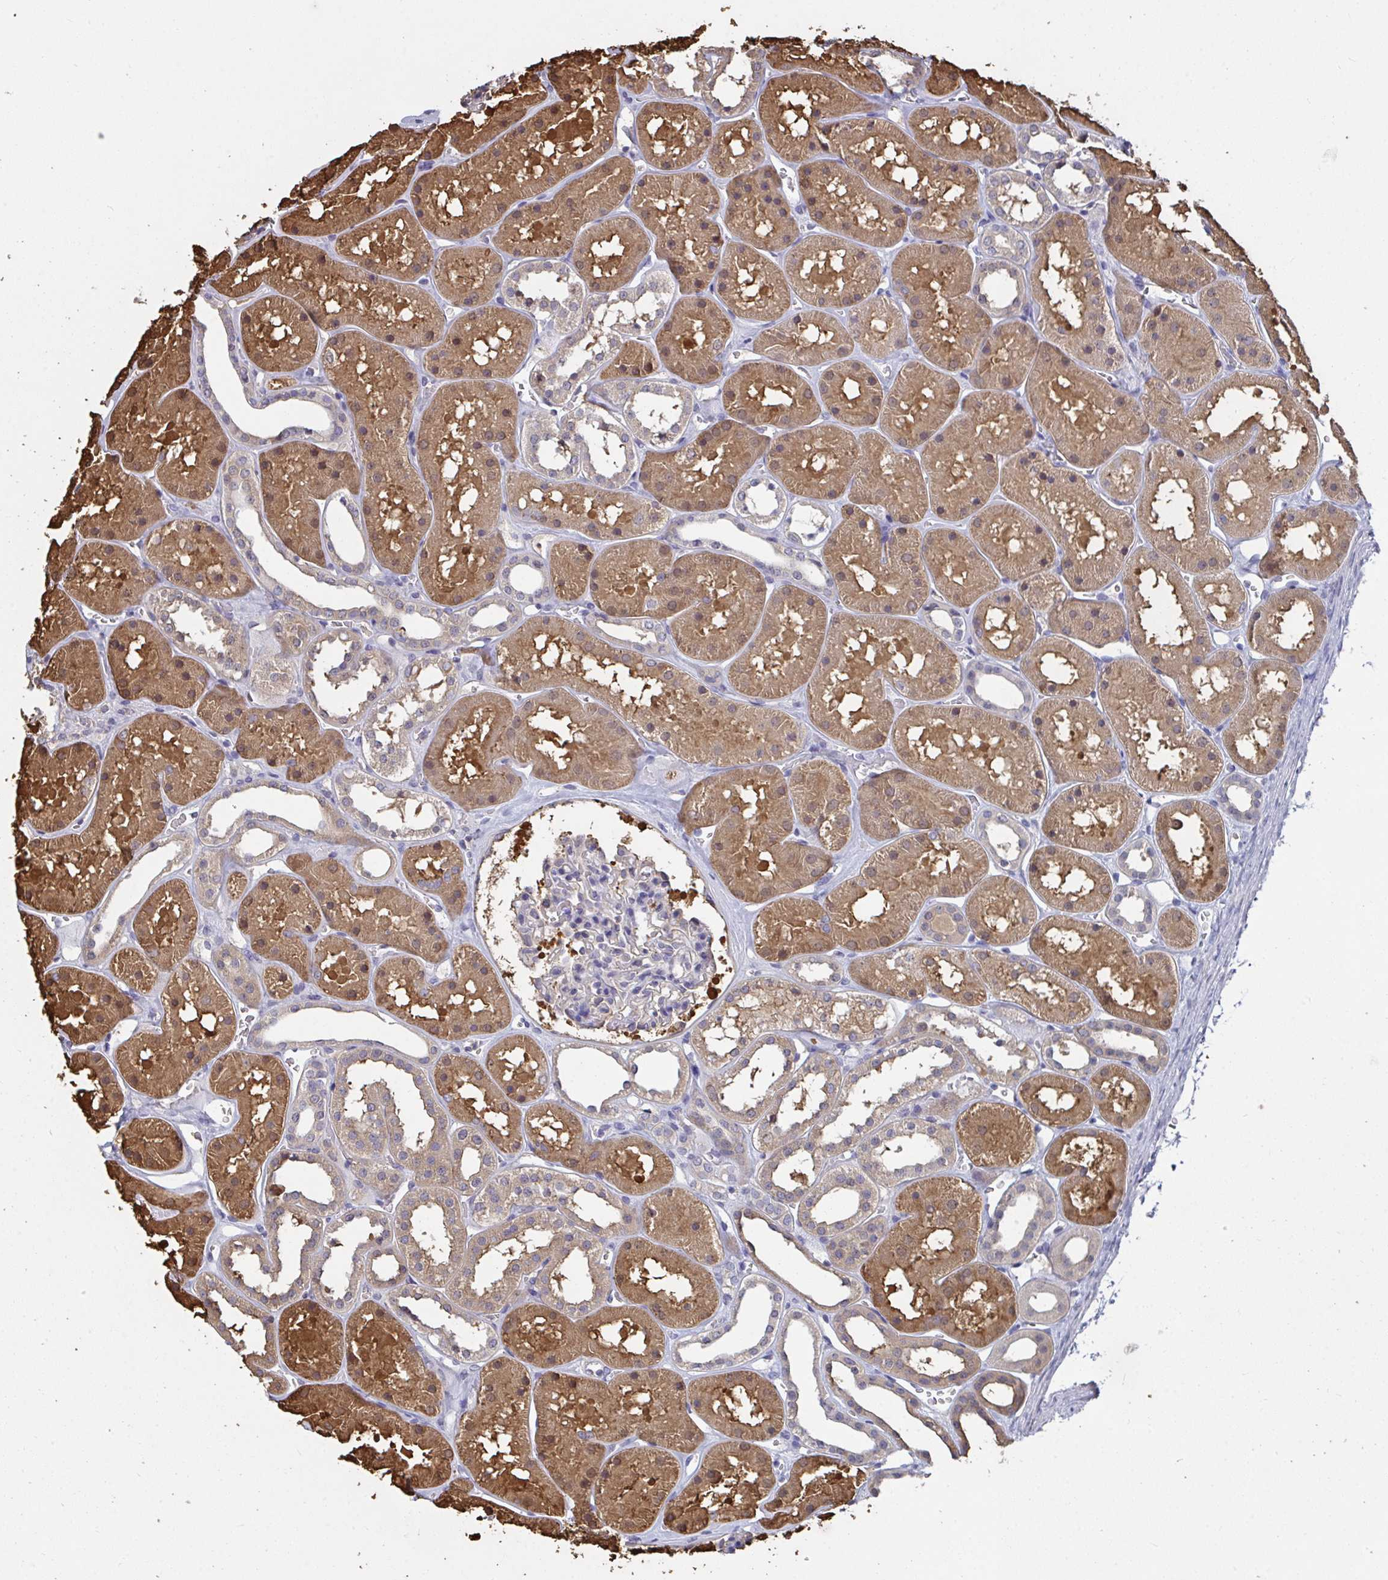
{"staining": {"intensity": "negative", "quantity": "none", "location": "none"}, "tissue": "kidney", "cell_type": "Cells in glomeruli", "image_type": "normal", "snomed": [{"axis": "morphology", "description": "Normal tissue, NOS"}, {"axis": "topography", "description": "Kidney"}], "caption": "IHC photomicrograph of unremarkable kidney: human kidney stained with DAB (3,3'-diaminobenzidine) demonstrates no significant protein expression in cells in glomeruli.", "gene": "TTC9C", "patient": {"sex": "female", "age": 41}}